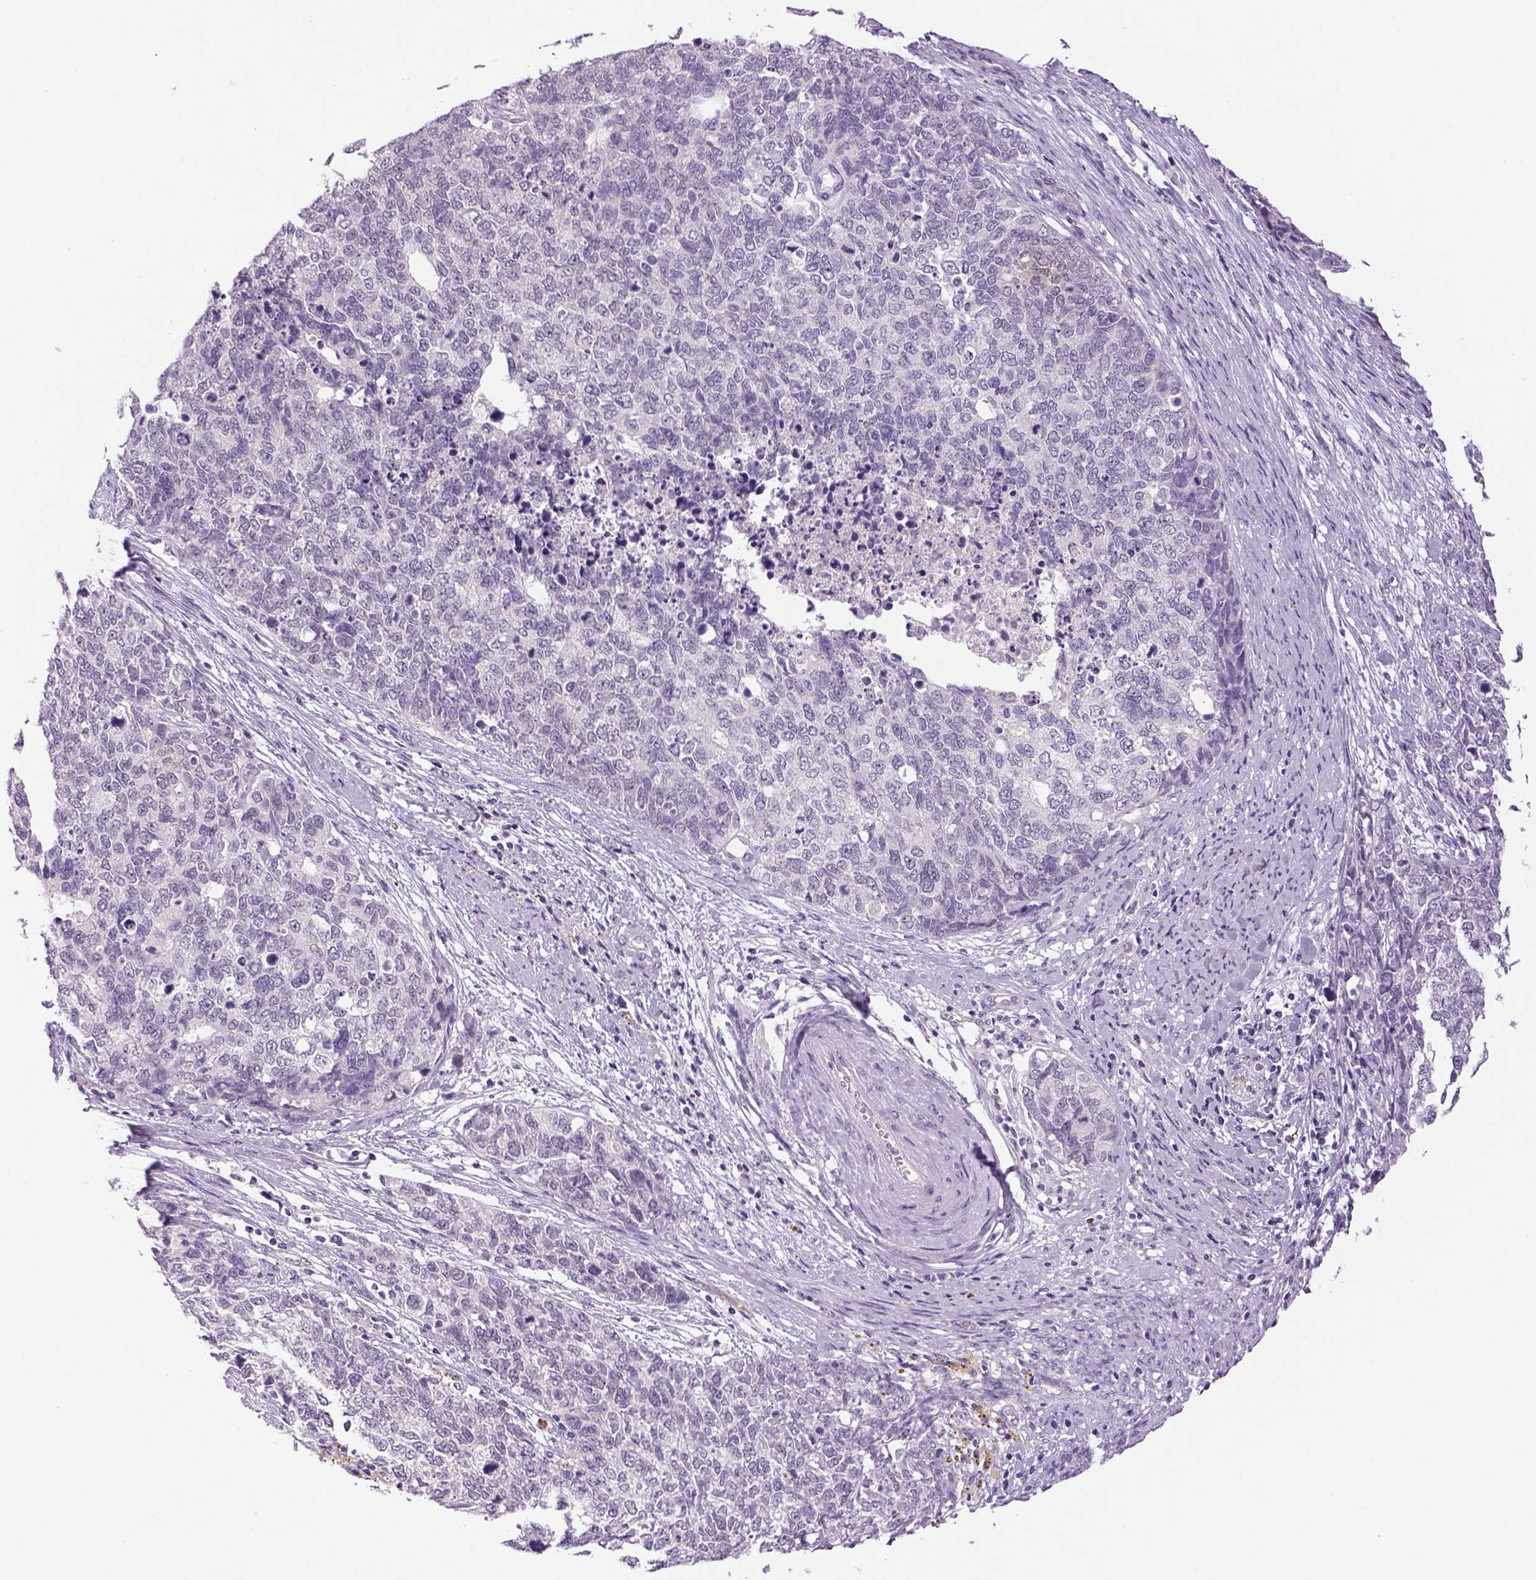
{"staining": {"intensity": "negative", "quantity": "none", "location": "none"}, "tissue": "cervical cancer", "cell_type": "Tumor cells", "image_type": "cancer", "snomed": [{"axis": "morphology", "description": "Squamous cell carcinoma, NOS"}, {"axis": "topography", "description": "Cervix"}], "caption": "IHC of human squamous cell carcinoma (cervical) exhibits no positivity in tumor cells. (DAB (3,3'-diaminobenzidine) immunohistochemistry (IHC) visualized using brightfield microscopy, high magnification).", "gene": "DBH", "patient": {"sex": "female", "age": 63}}